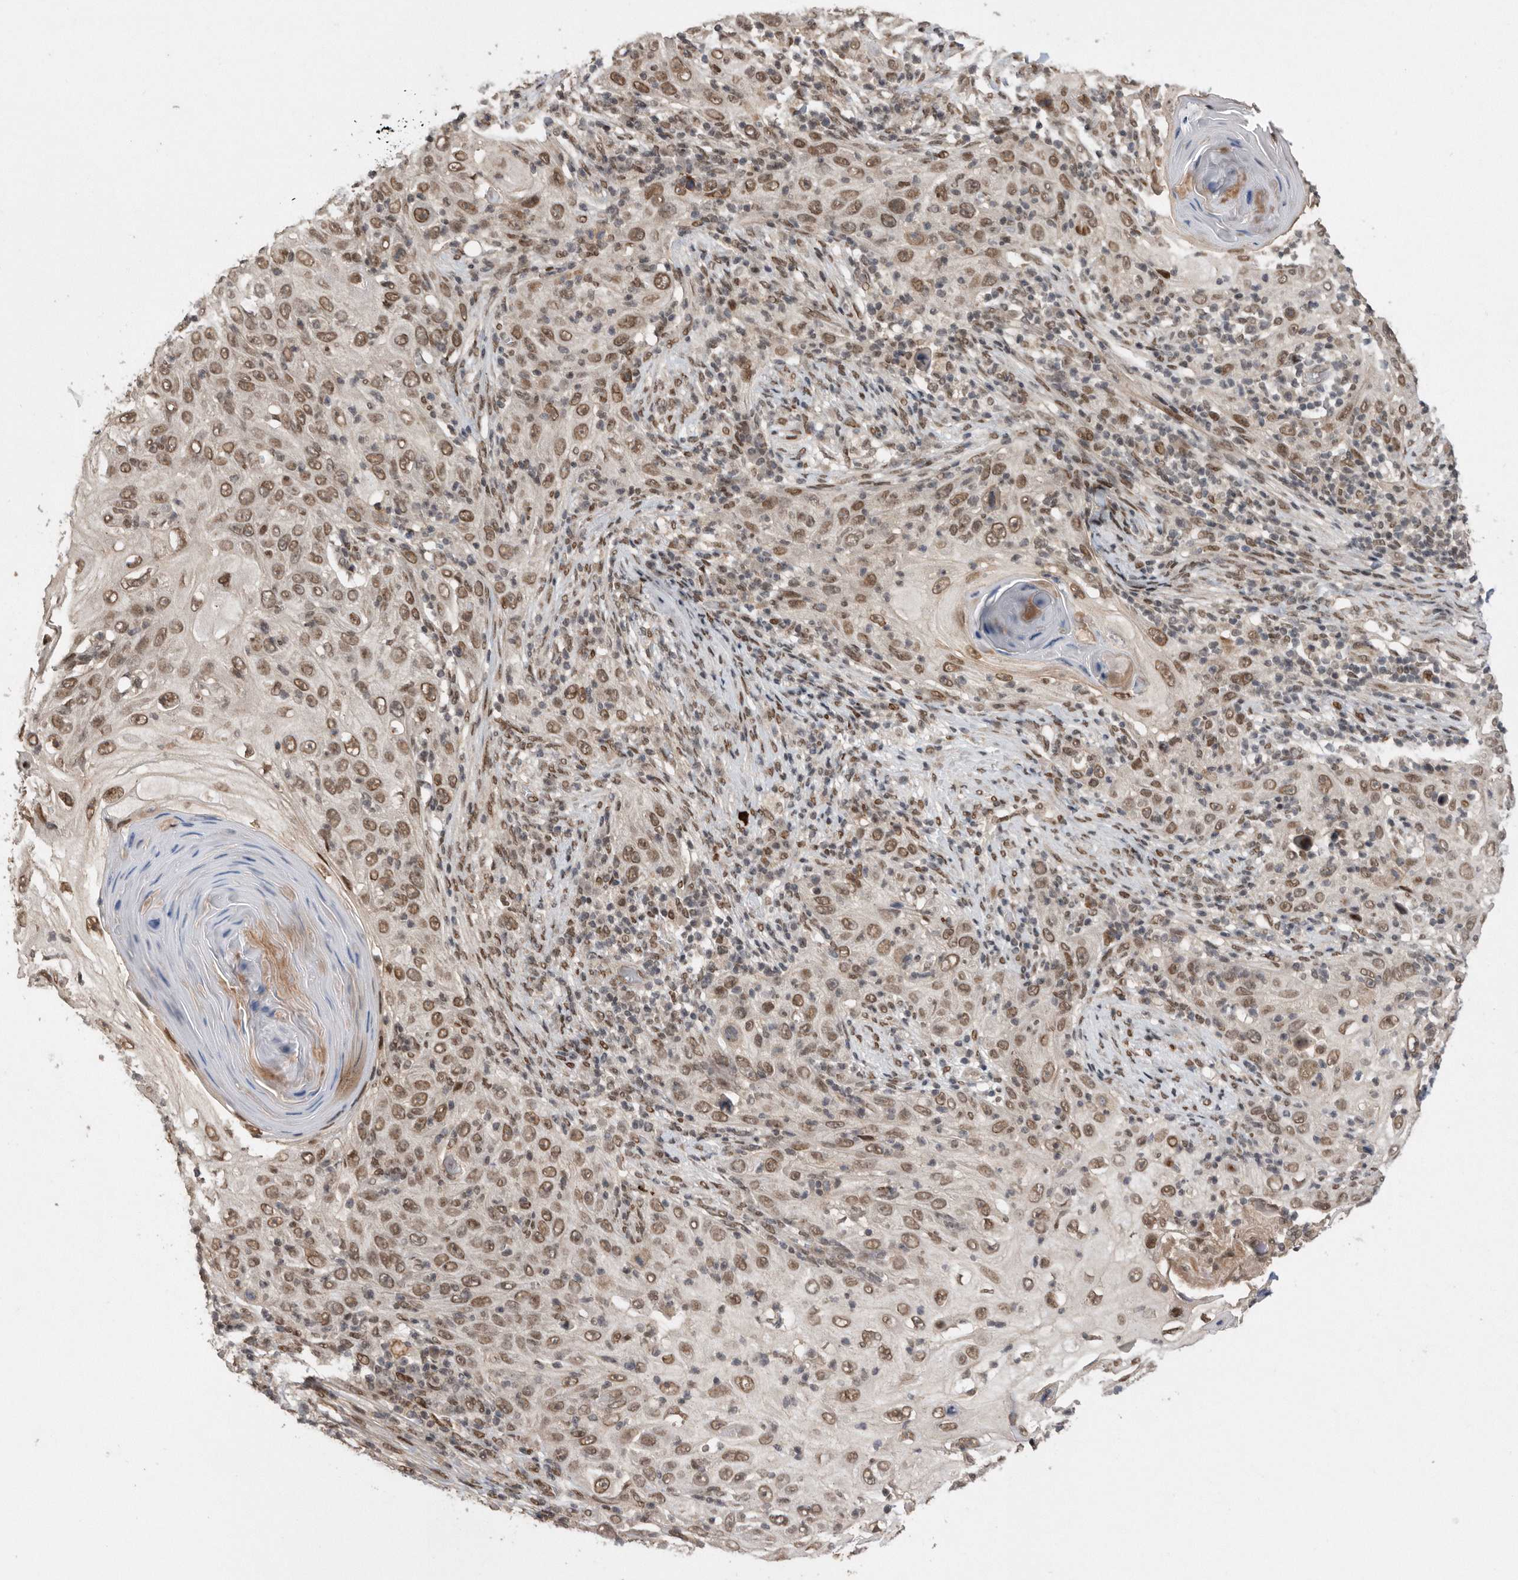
{"staining": {"intensity": "moderate", "quantity": ">75%", "location": "nuclear"}, "tissue": "skin cancer", "cell_type": "Tumor cells", "image_type": "cancer", "snomed": [{"axis": "morphology", "description": "Squamous cell carcinoma, NOS"}, {"axis": "topography", "description": "Skin"}], "caption": "This is an image of immunohistochemistry (IHC) staining of skin cancer, which shows moderate positivity in the nuclear of tumor cells.", "gene": "TDRD3", "patient": {"sex": "female", "age": 88}}